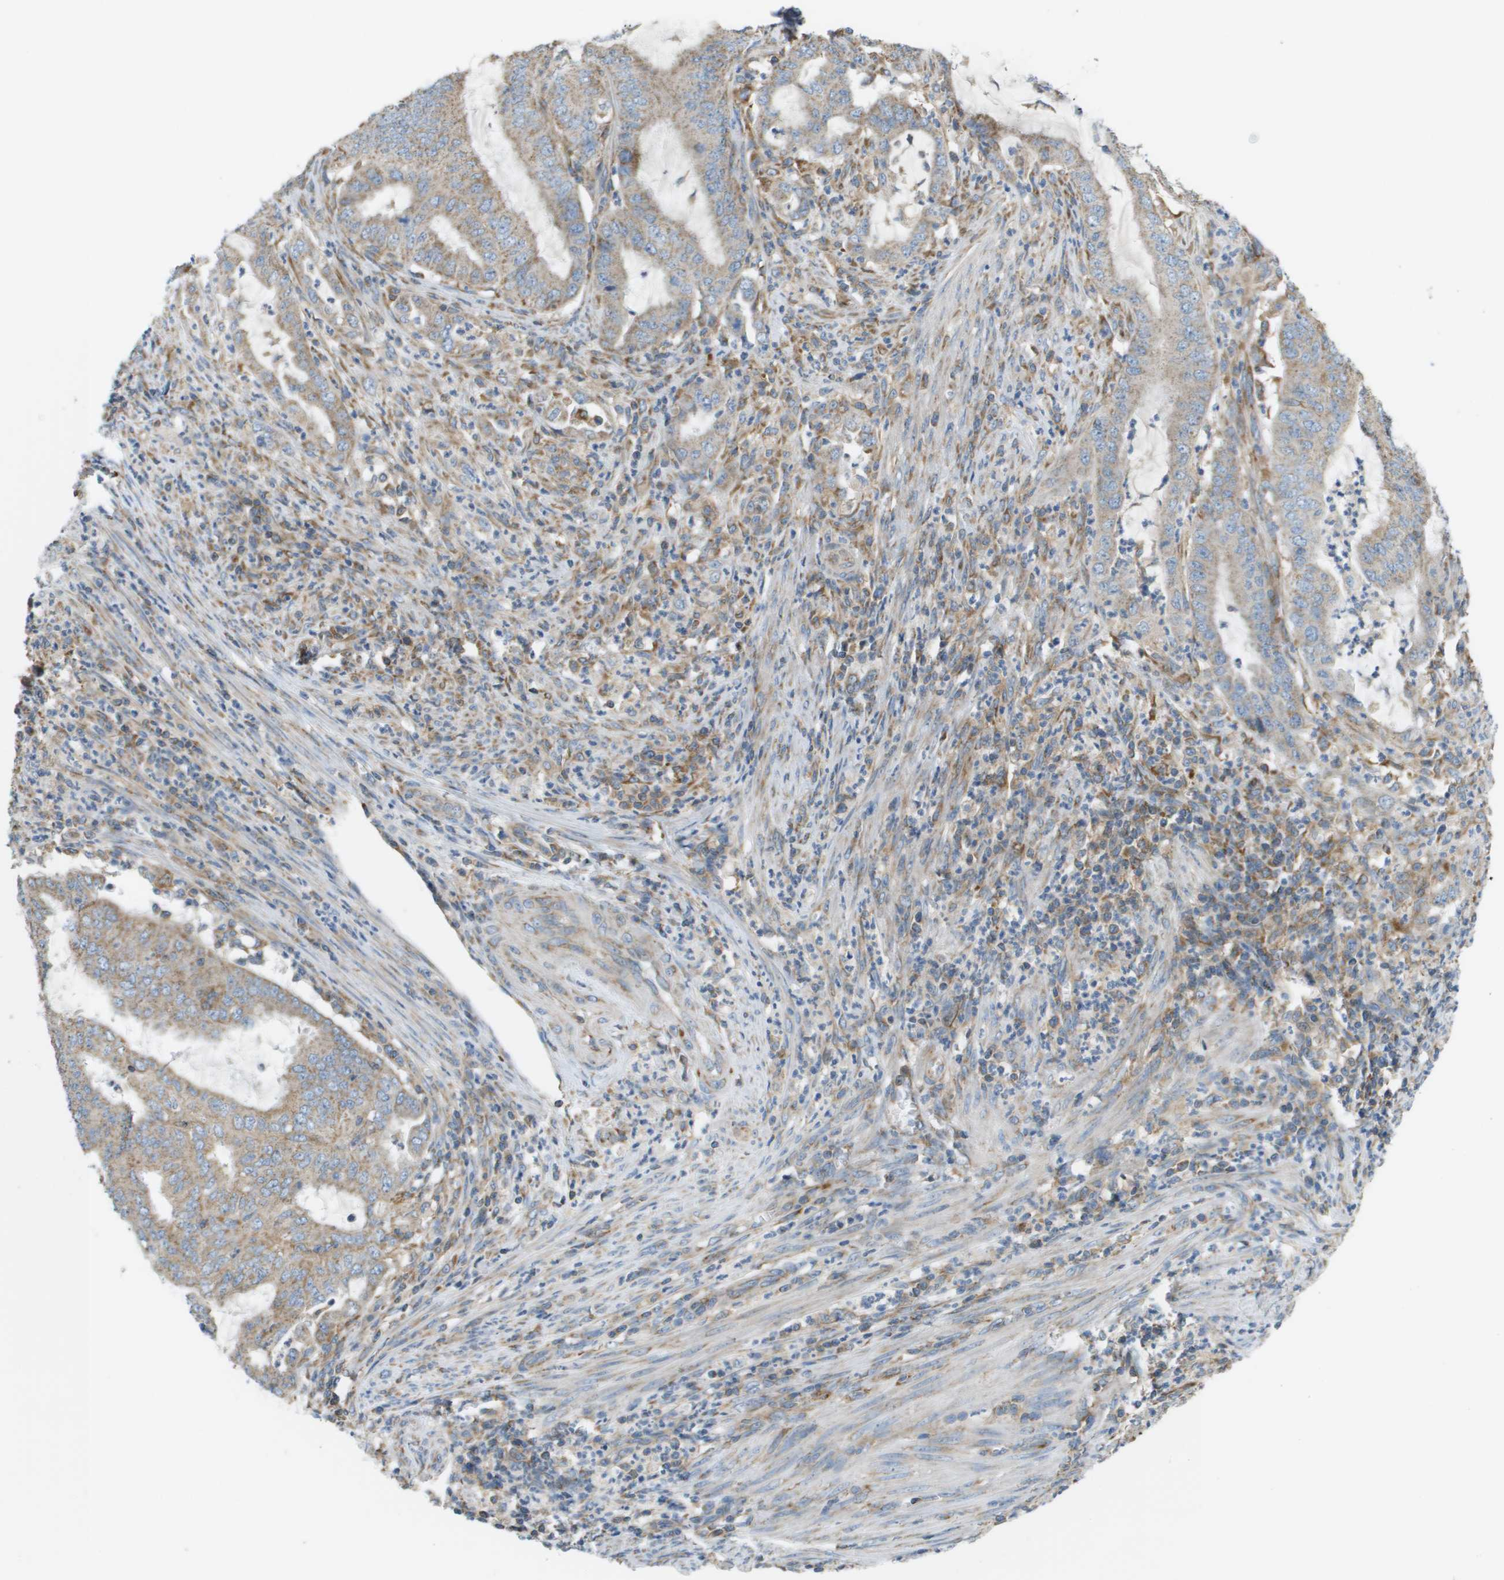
{"staining": {"intensity": "moderate", "quantity": "25%-75%", "location": "cytoplasmic/membranous"}, "tissue": "endometrial cancer", "cell_type": "Tumor cells", "image_type": "cancer", "snomed": [{"axis": "morphology", "description": "Adenocarcinoma, NOS"}, {"axis": "topography", "description": "Endometrium"}], "caption": "DAB (3,3'-diaminobenzidine) immunohistochemical staining of human endometrial cancer (adenocarcinoma) displays moderate cytoplasmic/membranous protein positivity in about 25%-75% of tumor cells.", "gene": "TAOK3", "patient": {"sex": "female", "age": 70}}